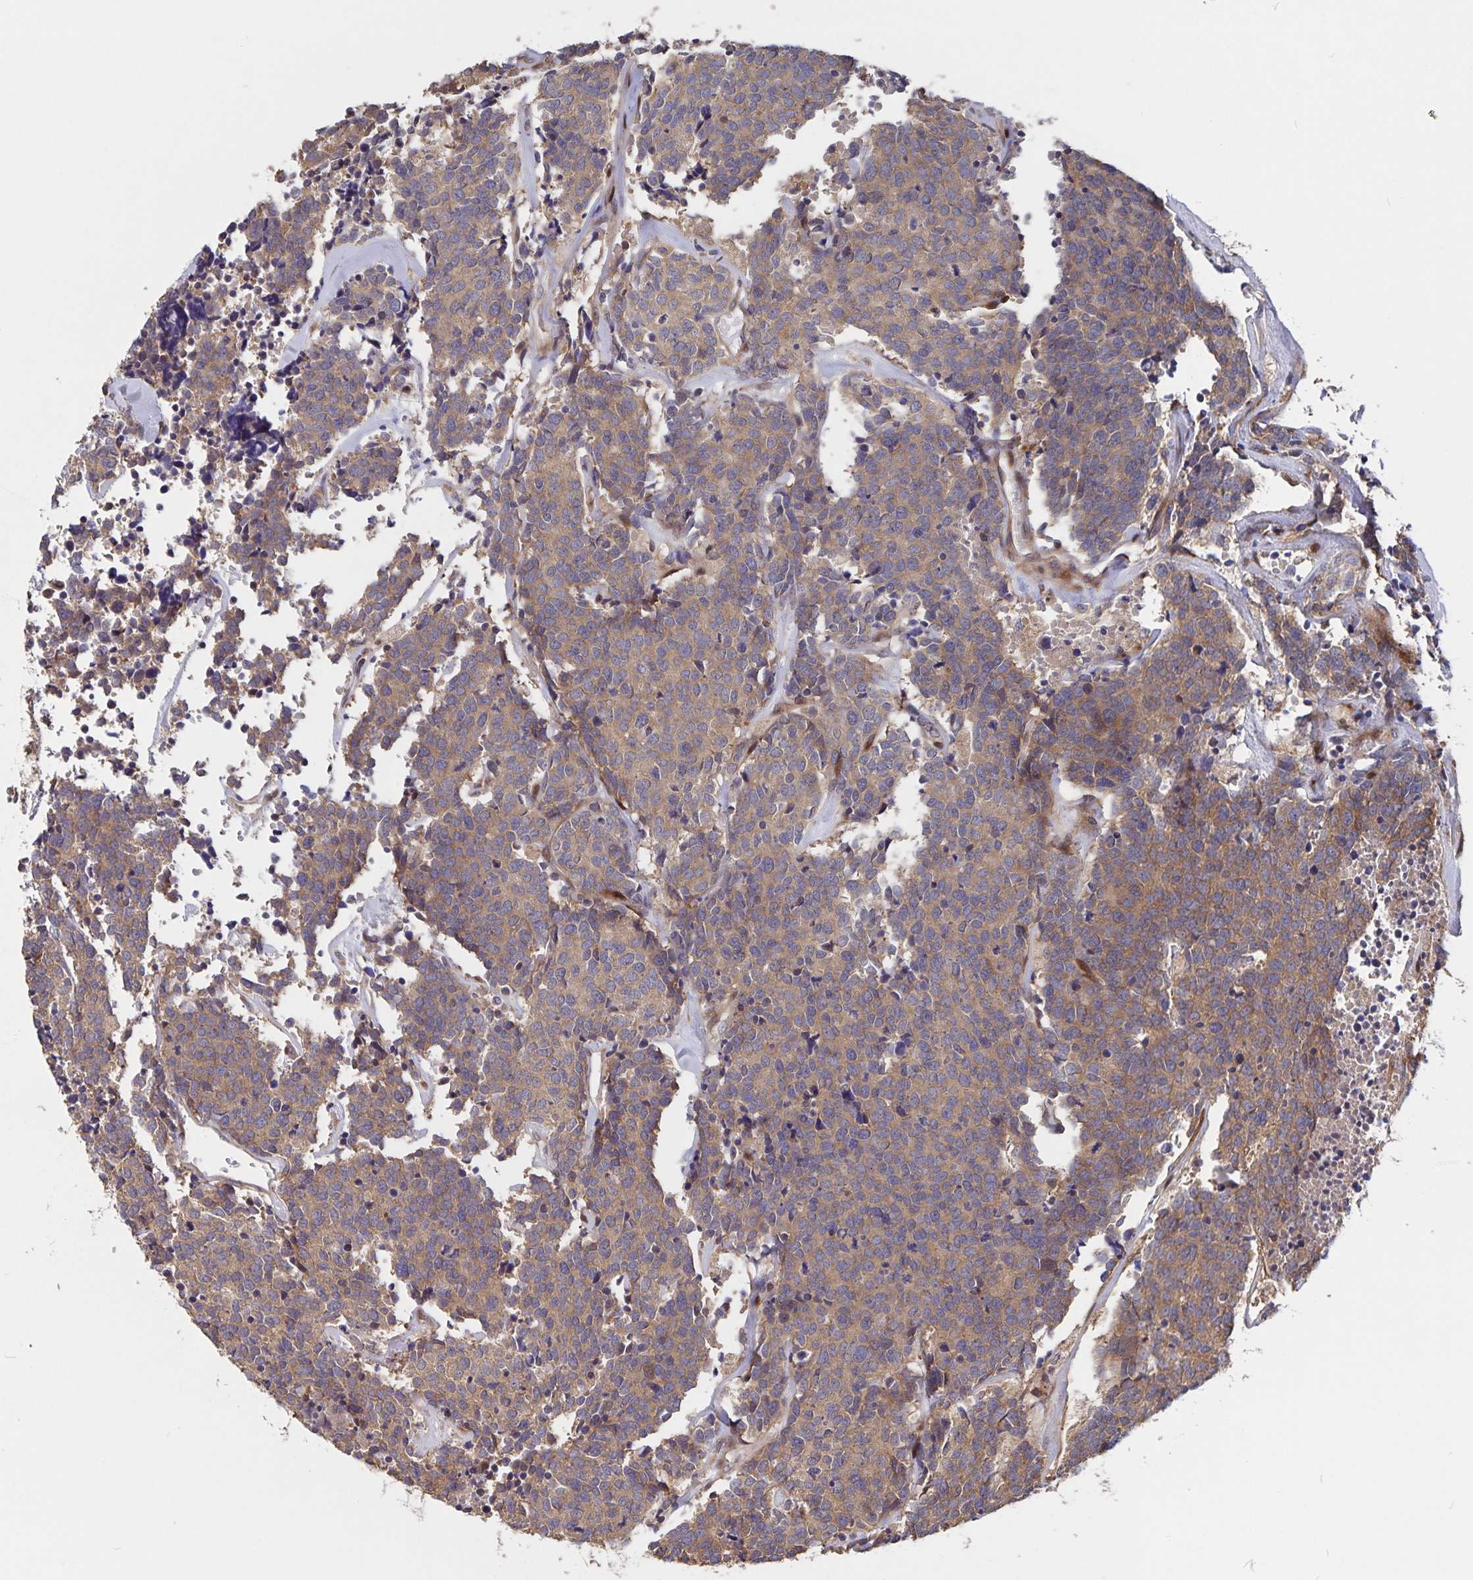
{"staining": {"intensity": "weak", "quantity": ">75%", "location": "cytoplasmic/membranous"}, "tissue": "carcinoid", "cell_type": "Tumor cells", "image_type": "cancer", "snomed": [{"axis": "morphology", "description": "Carcinoid, malignant, NOS"}, {"axis": "topography", "description": "Skin"}], "caption": "A high-resolution photomicrograph shows IHC staining of carcinoid, which reveals weak cytoplasmic/membranous positivity in about >75% of tumor cells.", "gene": "FBXL16", "patient": {"sex": "female", "age": 79}}